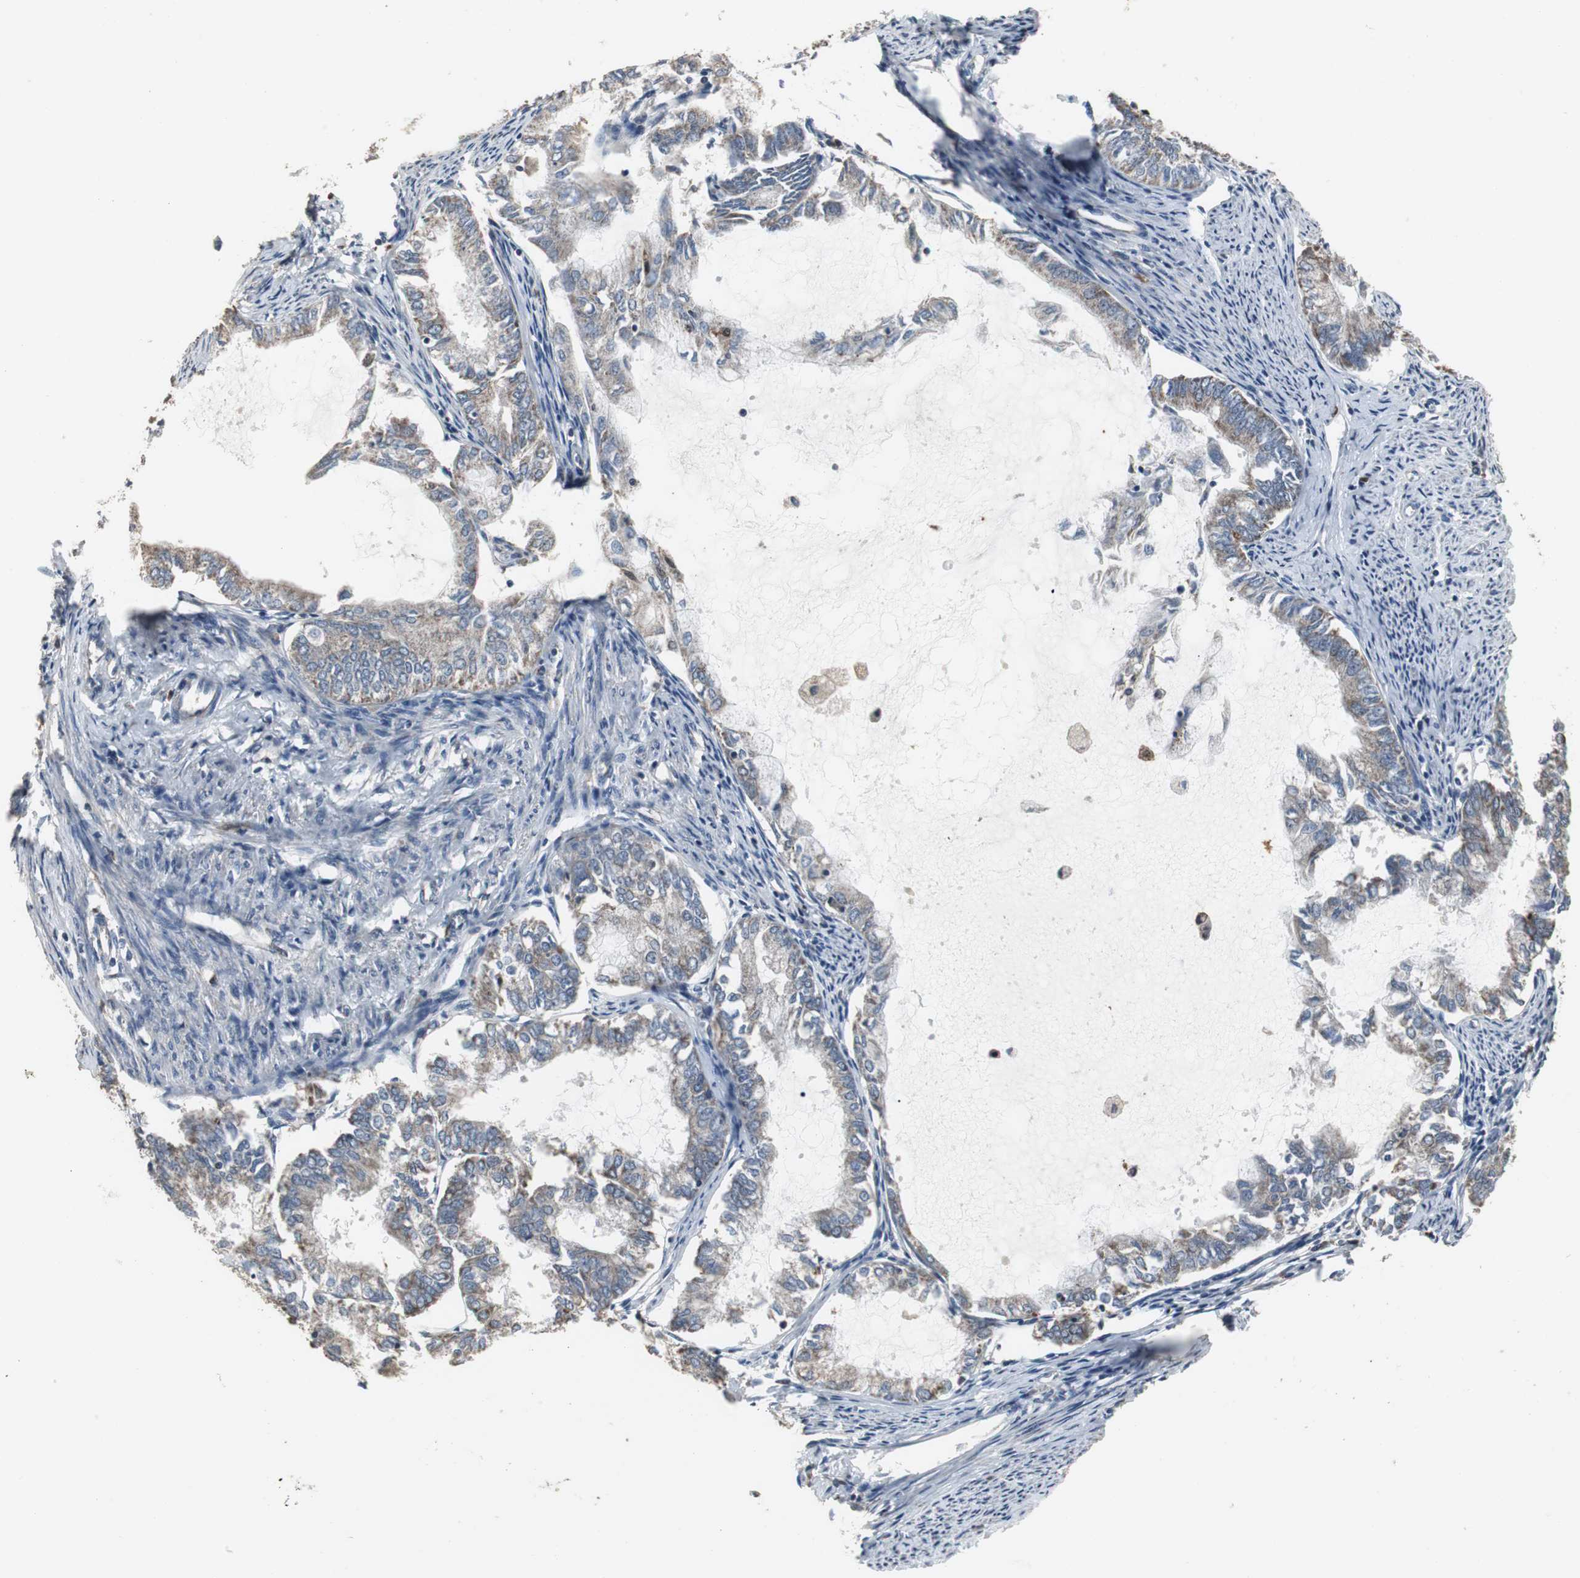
{"staining": {"intensity": "weak", "quantity": ">75%", "location": "cytoplasmic/membranous"}, "tissue": "endometrial cancer", "cell_type": "Tumor cells", "image_type": "cancer", "snomed": [{"axis": "morphology", "description": "Adenocarcinoma, NOS"}, {"axis": "topography", "description": "Endometrium"}], "caption": "Endometrial cancer (adenocarcinoma) tissue reveals weak cytoplasmic/membranous staining in approximately >75% of tumor cells, visualized by immunohistochemistry.", "gene": "NCF2", "patient": {"sex": "female", "age": 86}}